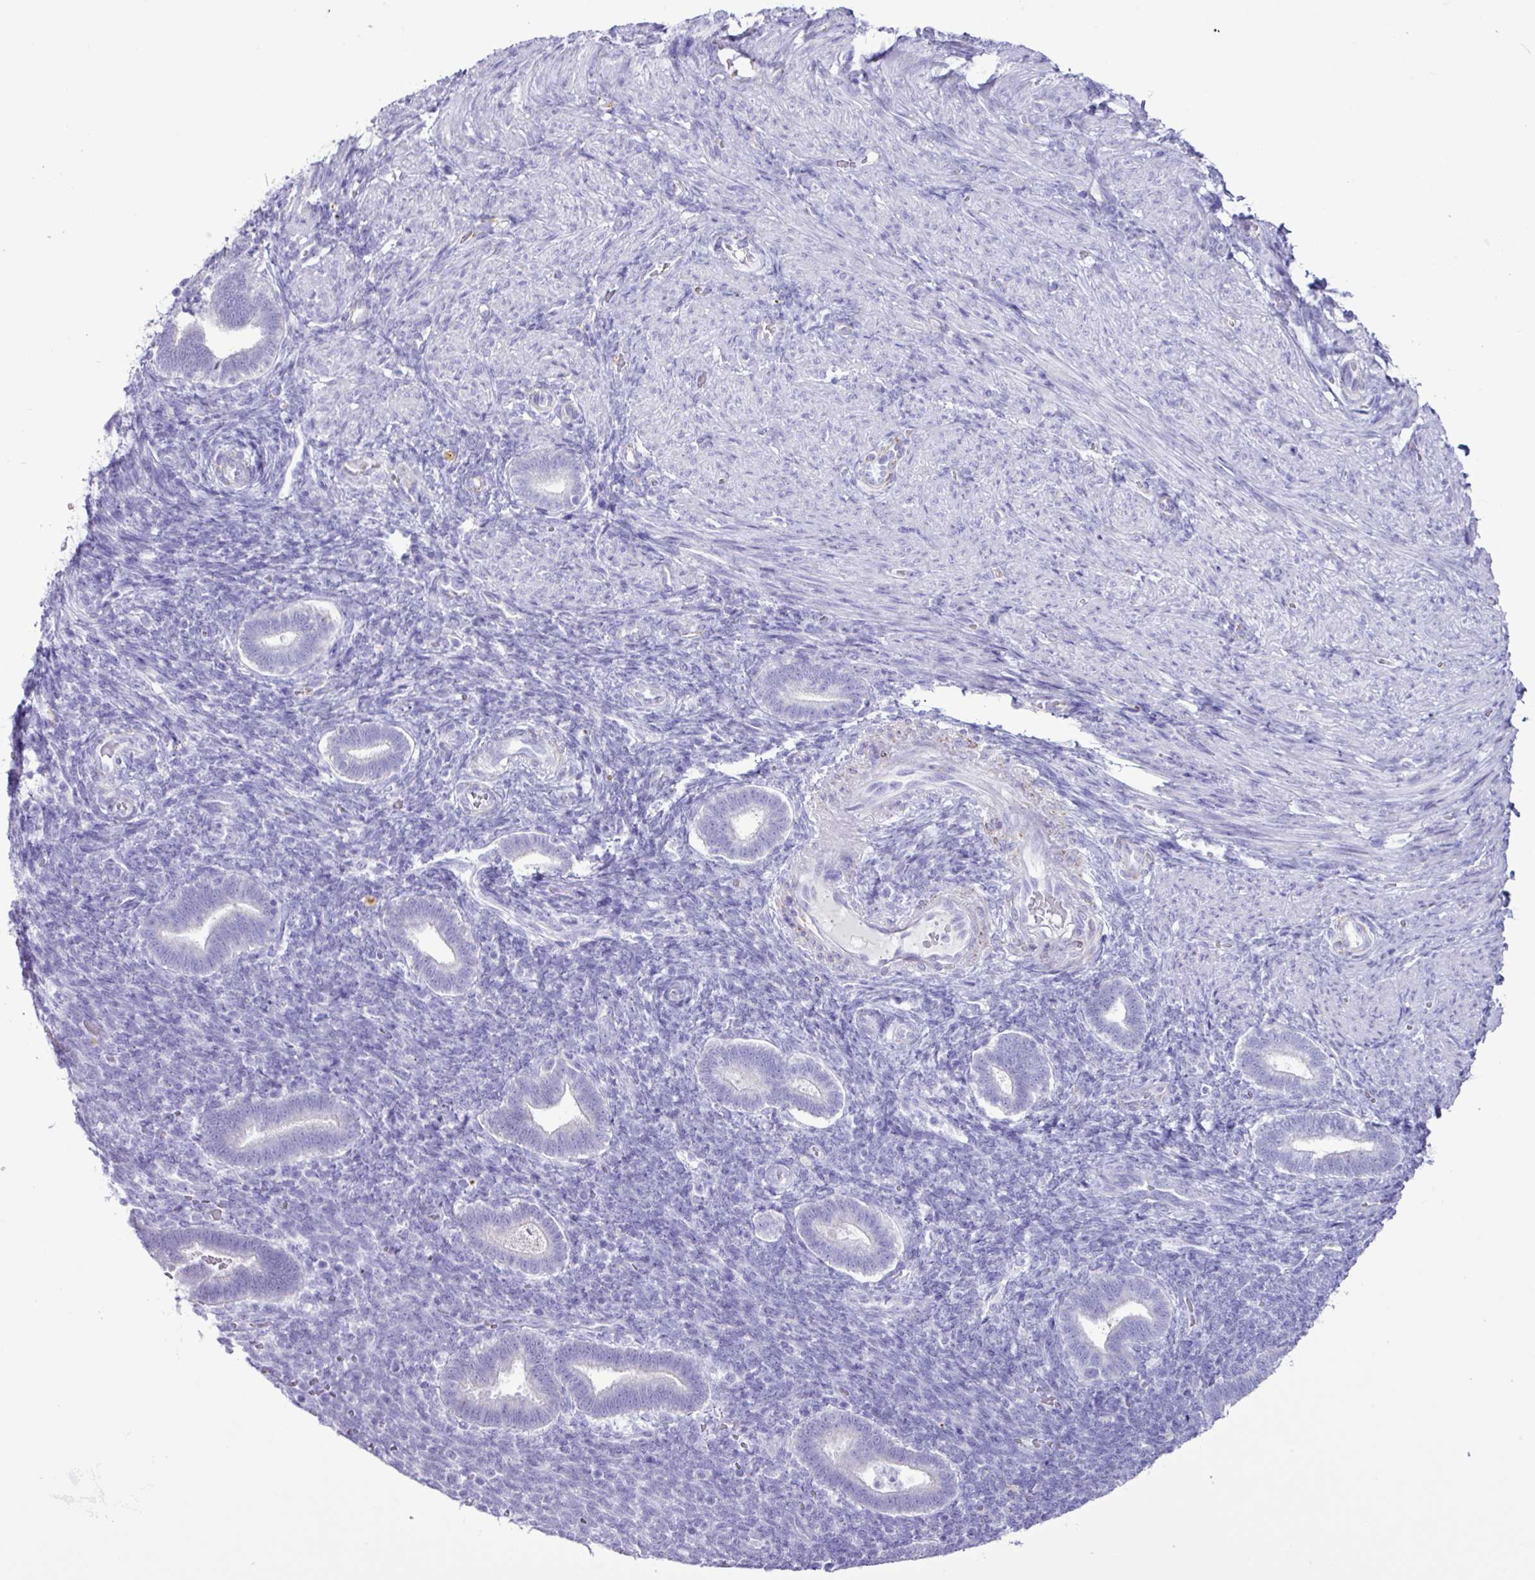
{"staining": {"intensity": "negative", "quantity": "none", "location": "none"}, "tissue": "endometrium", "cell_type": "Cells in endometrial stroma", "image_type": "normal", "snomed": [{"axis": "morphology", "description": "Normal tissue, NOS"}, {"axis": "topography", "description": "Endometrium"}], "caption": "Cells in endometrial stroma show no significant positivity in normal endometrium. (DAB IHC, high magnification).", "gene": "CKMT2", "patient": {"sex": "female", "age": 34}}